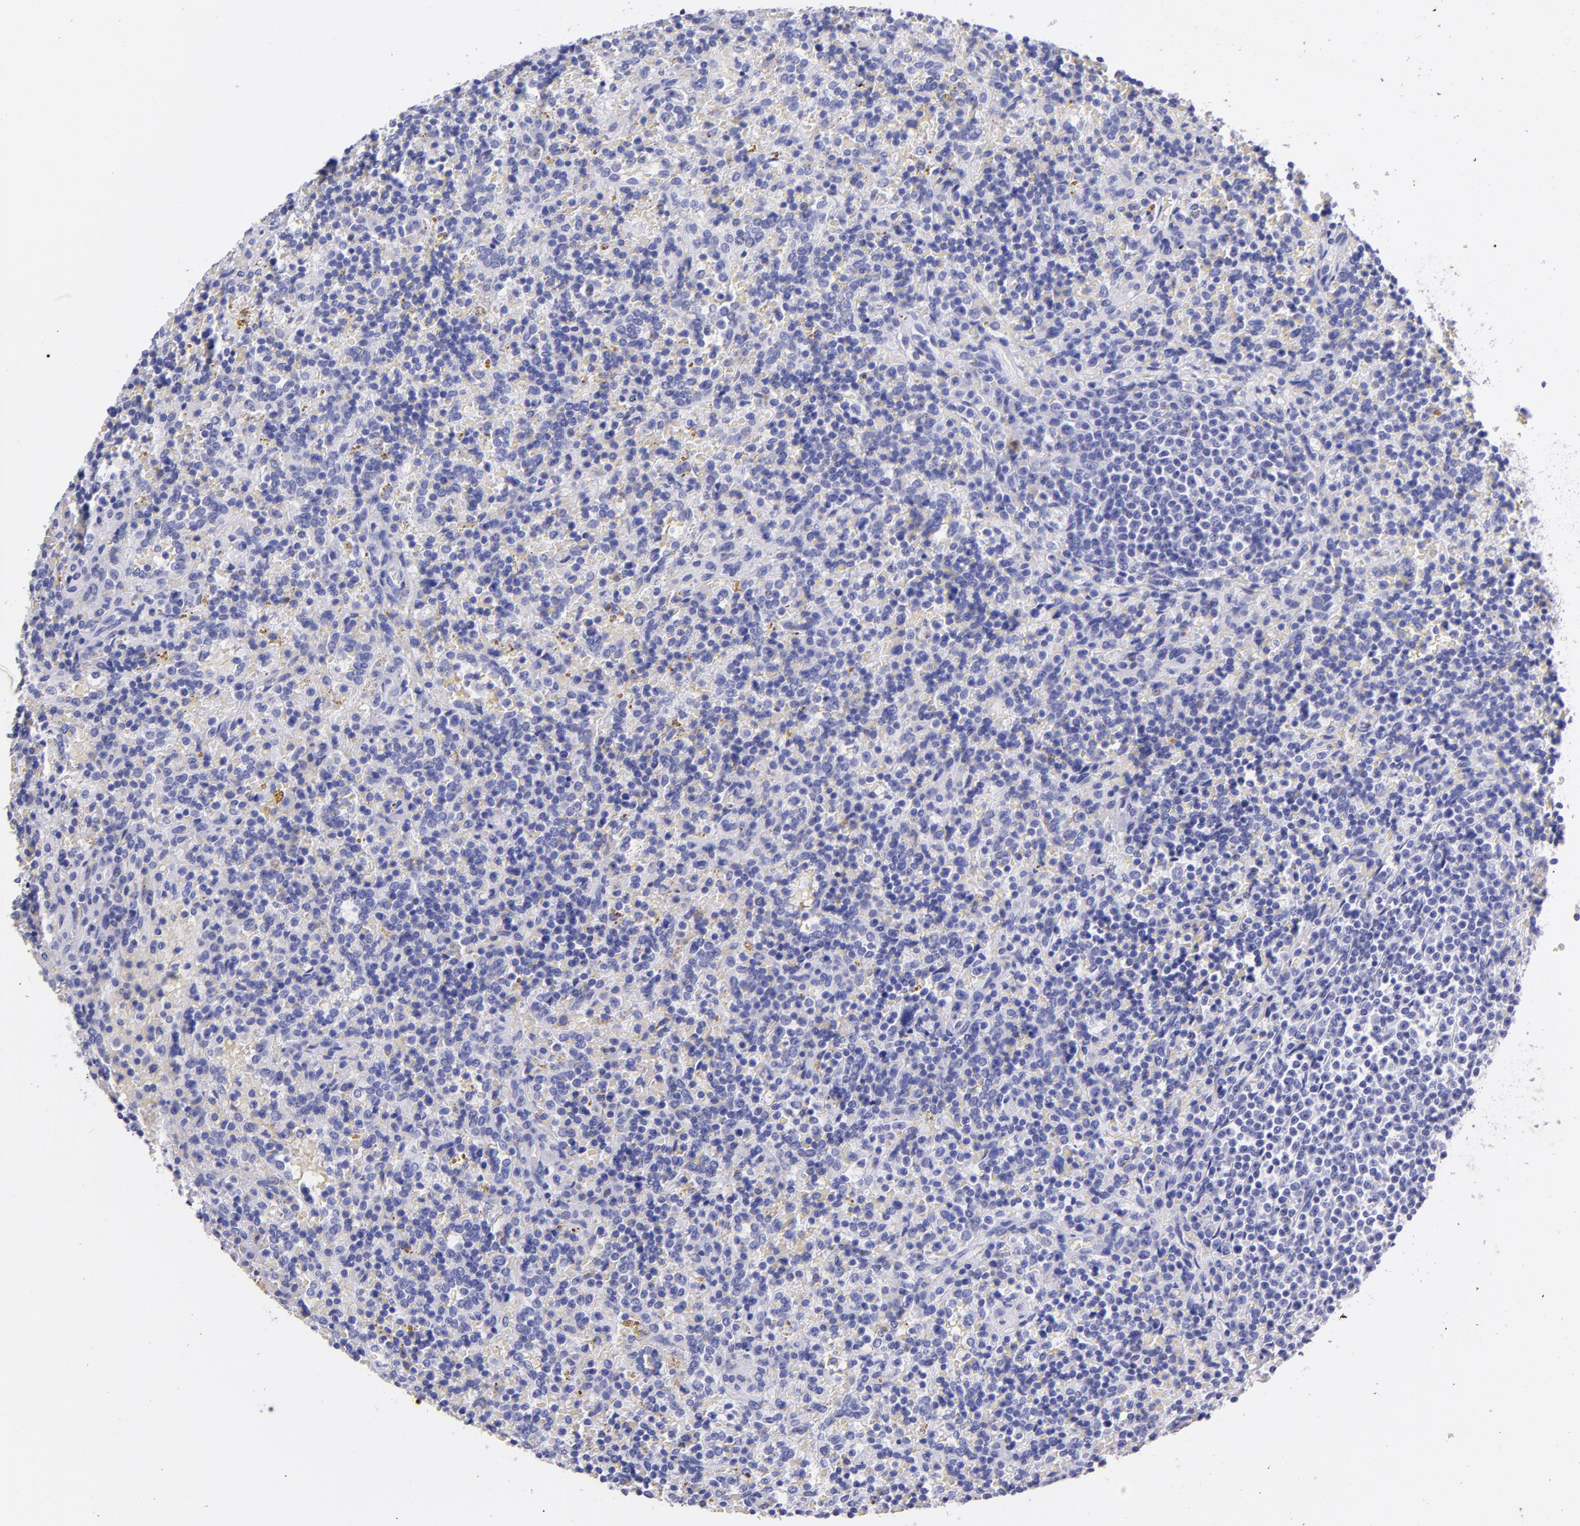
{"staining": {"intensity": "negative", "quantity": "none", "location": "none"}, "tissue": "lymphoma", "cell_type": "Tumor cells", "image_type": "cancer", "snomed": [{"axis": "morphology", "description": "Malignant lymphoma, non-Hodgkin's type, Low grade"}, {"axis": "topography", "description": "Spleen"}], "caption": "Immunohistochemistry (IHC) of low-grade malignant lymphoma, non-Hodgkin's type shows no expression in tumor cells.", "gene": "UCHL1", "patient": {"sex": "male", "age": 67}}